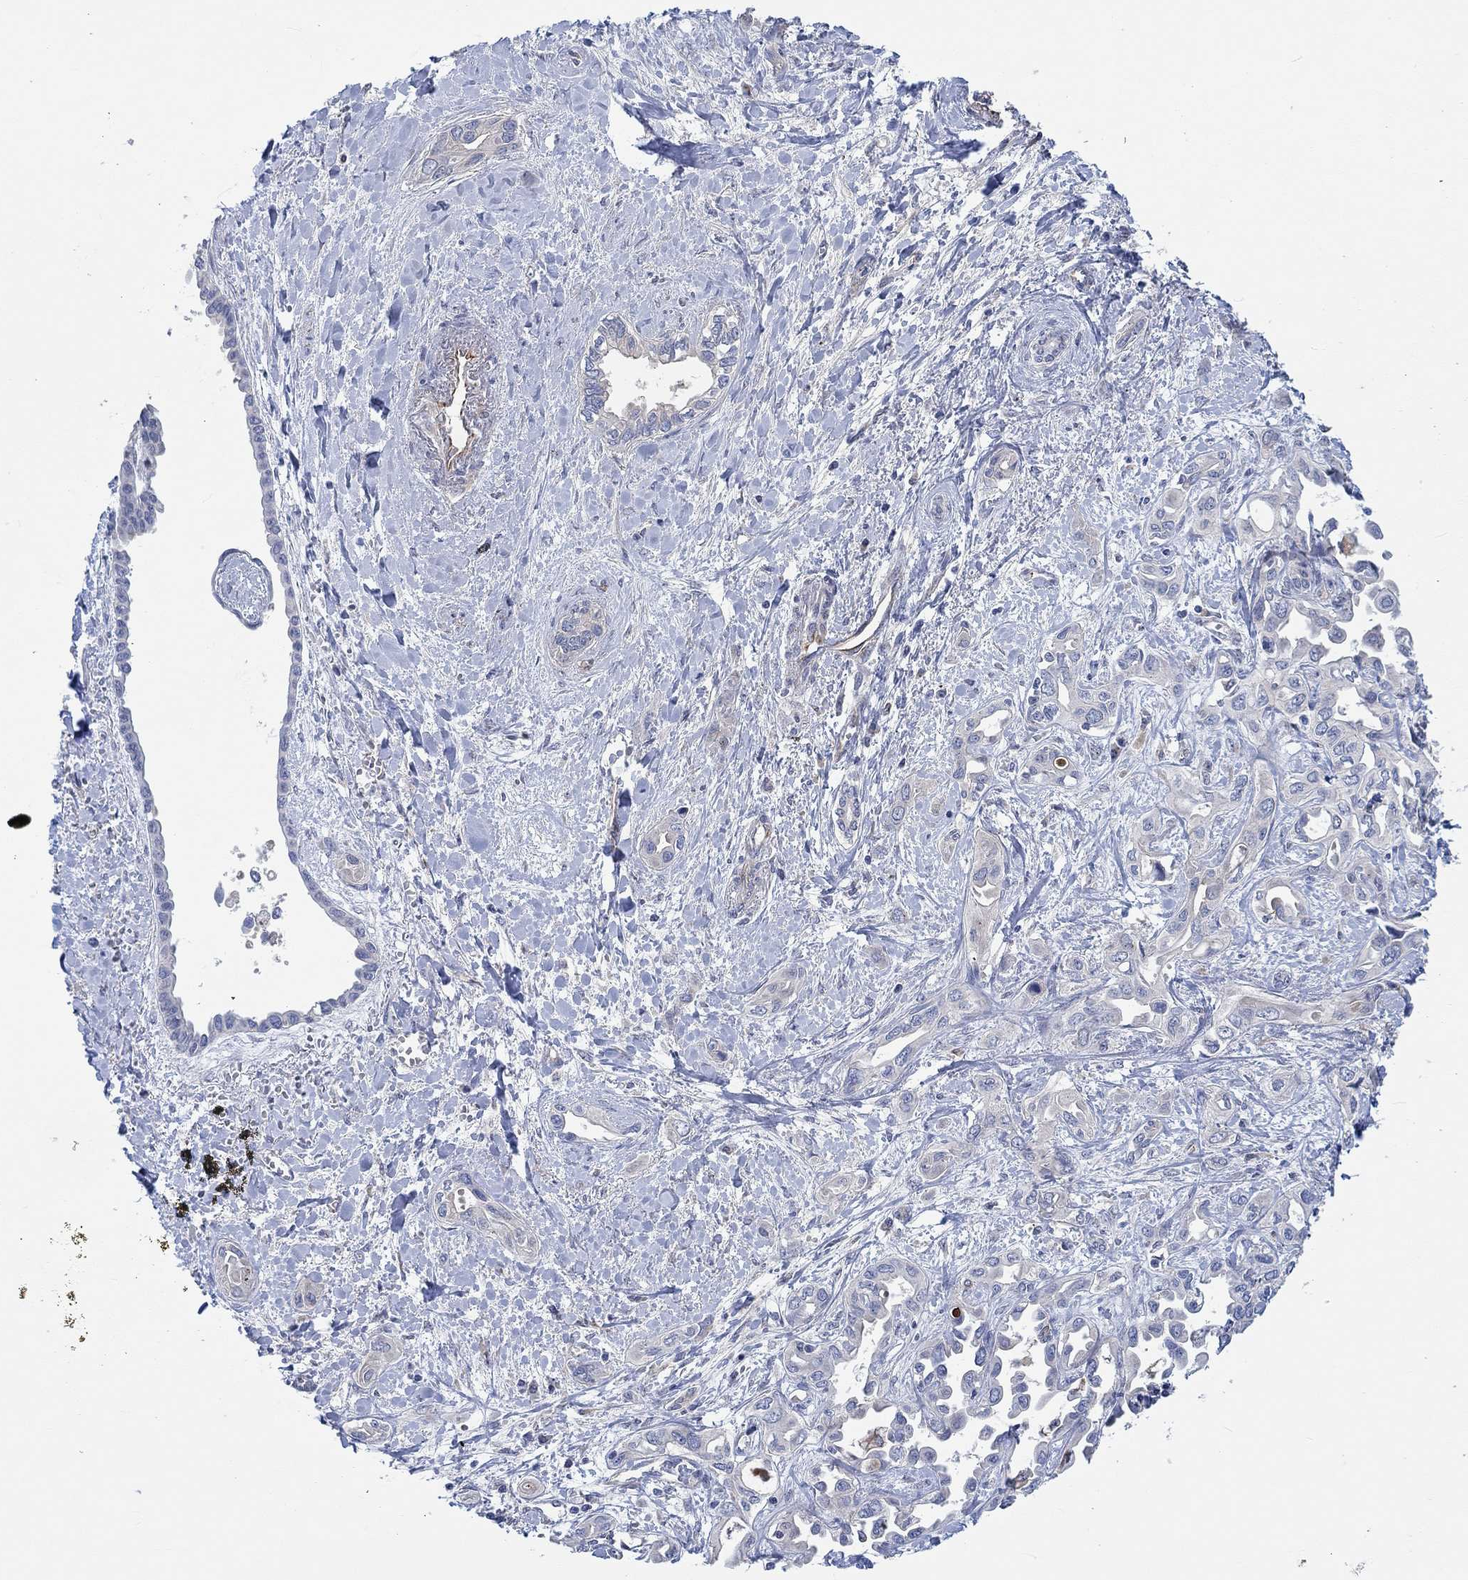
{"staining": {"intensity": "negative", "quantity": "none", "location": "none"}, "tissue": "liver cancer", "cell_type": "Tumor cells", "image_type": "cancer", "snomed": [{"axis": "morphology", "description": "Cholangiocarcinoma"}, {"axis": "topography", "description": "Liver"}], "caption": "Immunohistochemistry of cholangiocarcinoma (liver) exhibits no positivity in tumor cells.", "gene": "CAMK1D", "patient": {"sex": "female", "age": 64}}